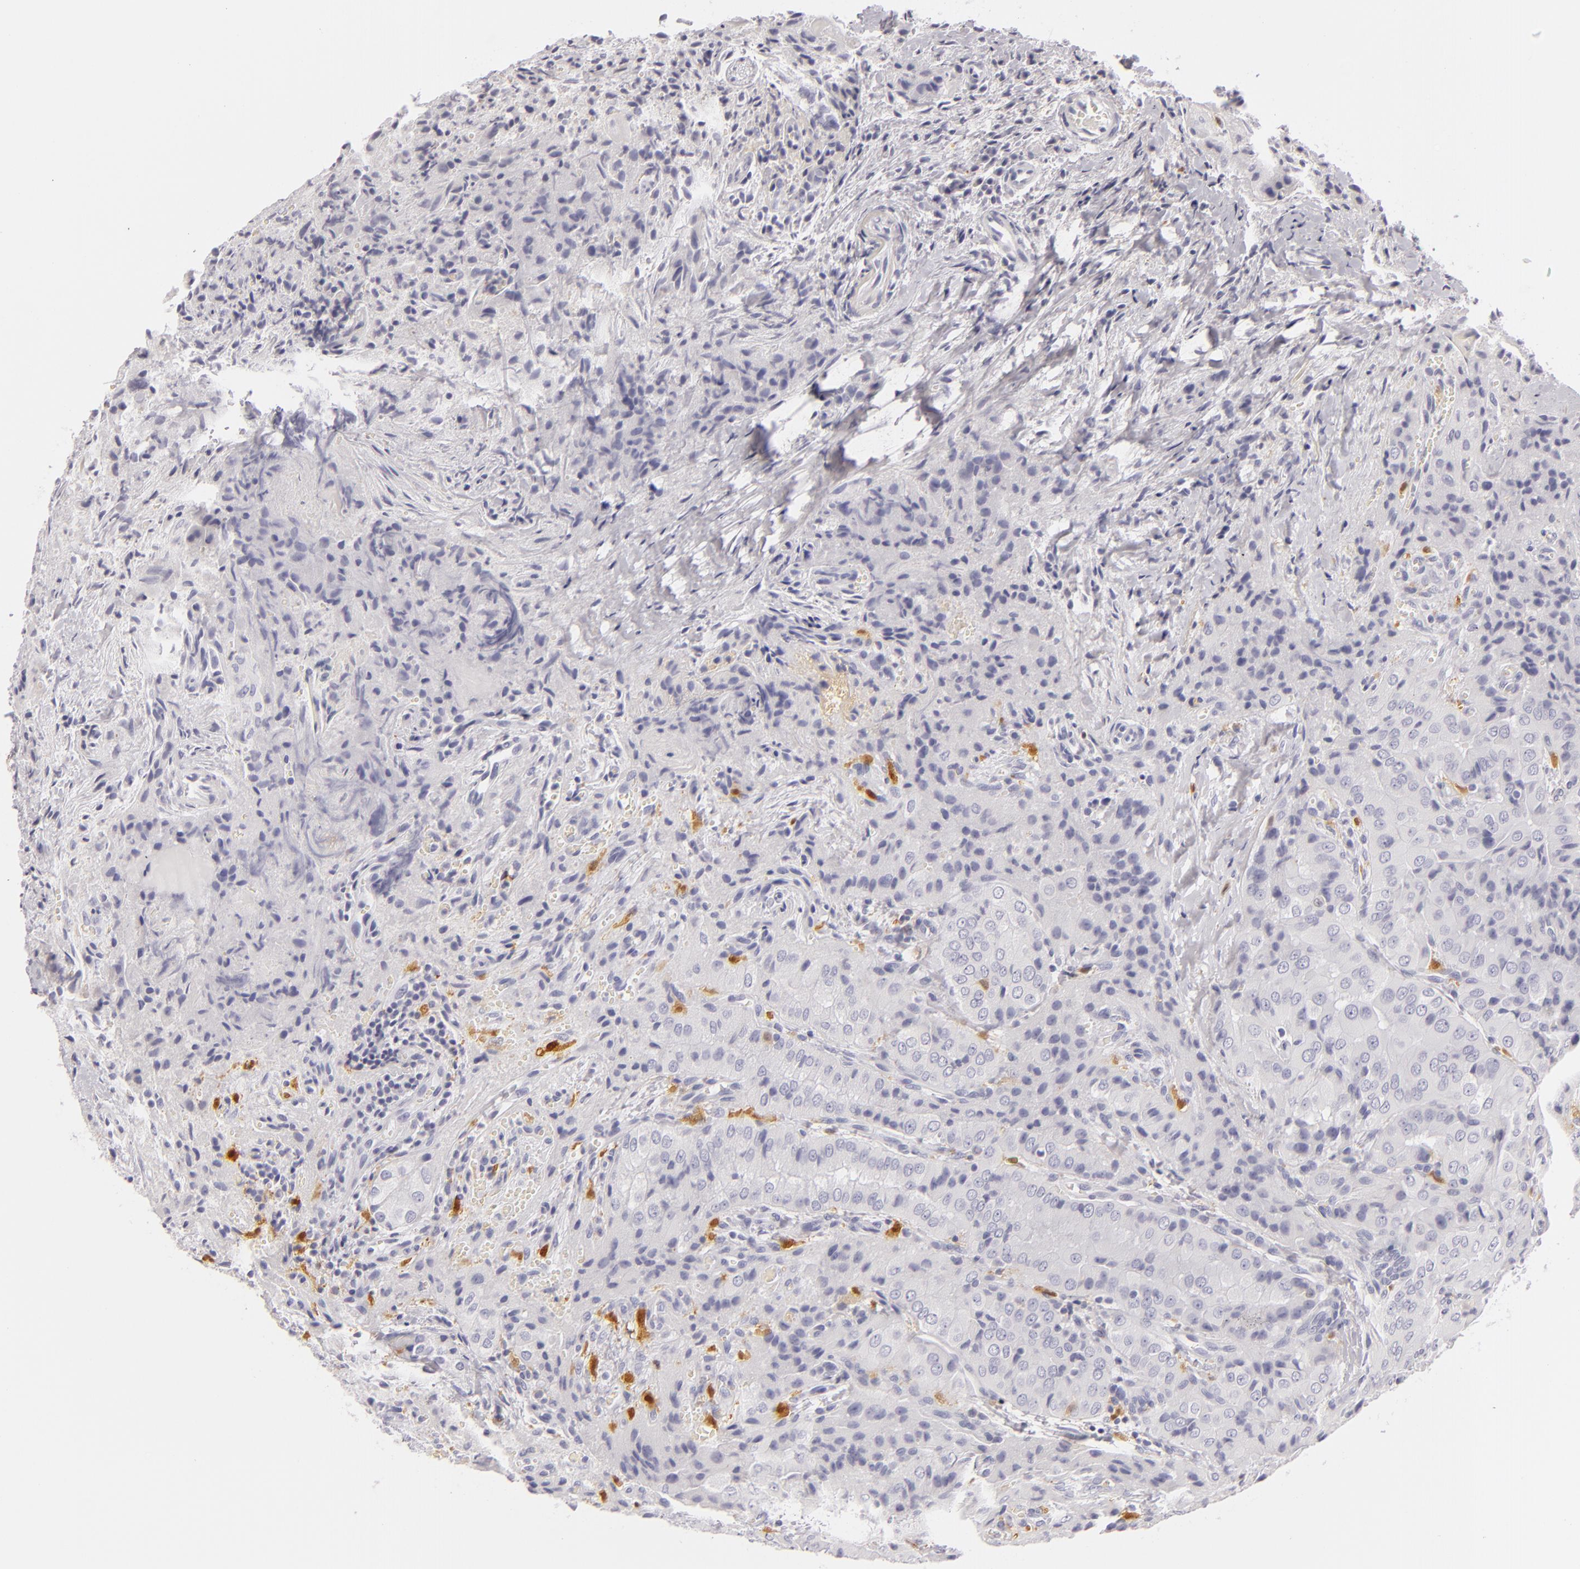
{"staining": {"intensity": "negative", "quantity": "none", "location": "none"}, "tissue": "thyroid cancer", "cell_type": "Tumor cells", "image_type": "cancer", "snomed": [{"axis": "morphology", "description": "Papillary adenocarcinoma, NOS"}, {"axis": "topography", "description": "Thyroid gland"}], "caption": "There is no significant positivity in tumor cells of papillary adenocarcinoma (thyroid).", "gene": "F13A1", "patient": {"sex": "female", "age": 71}}